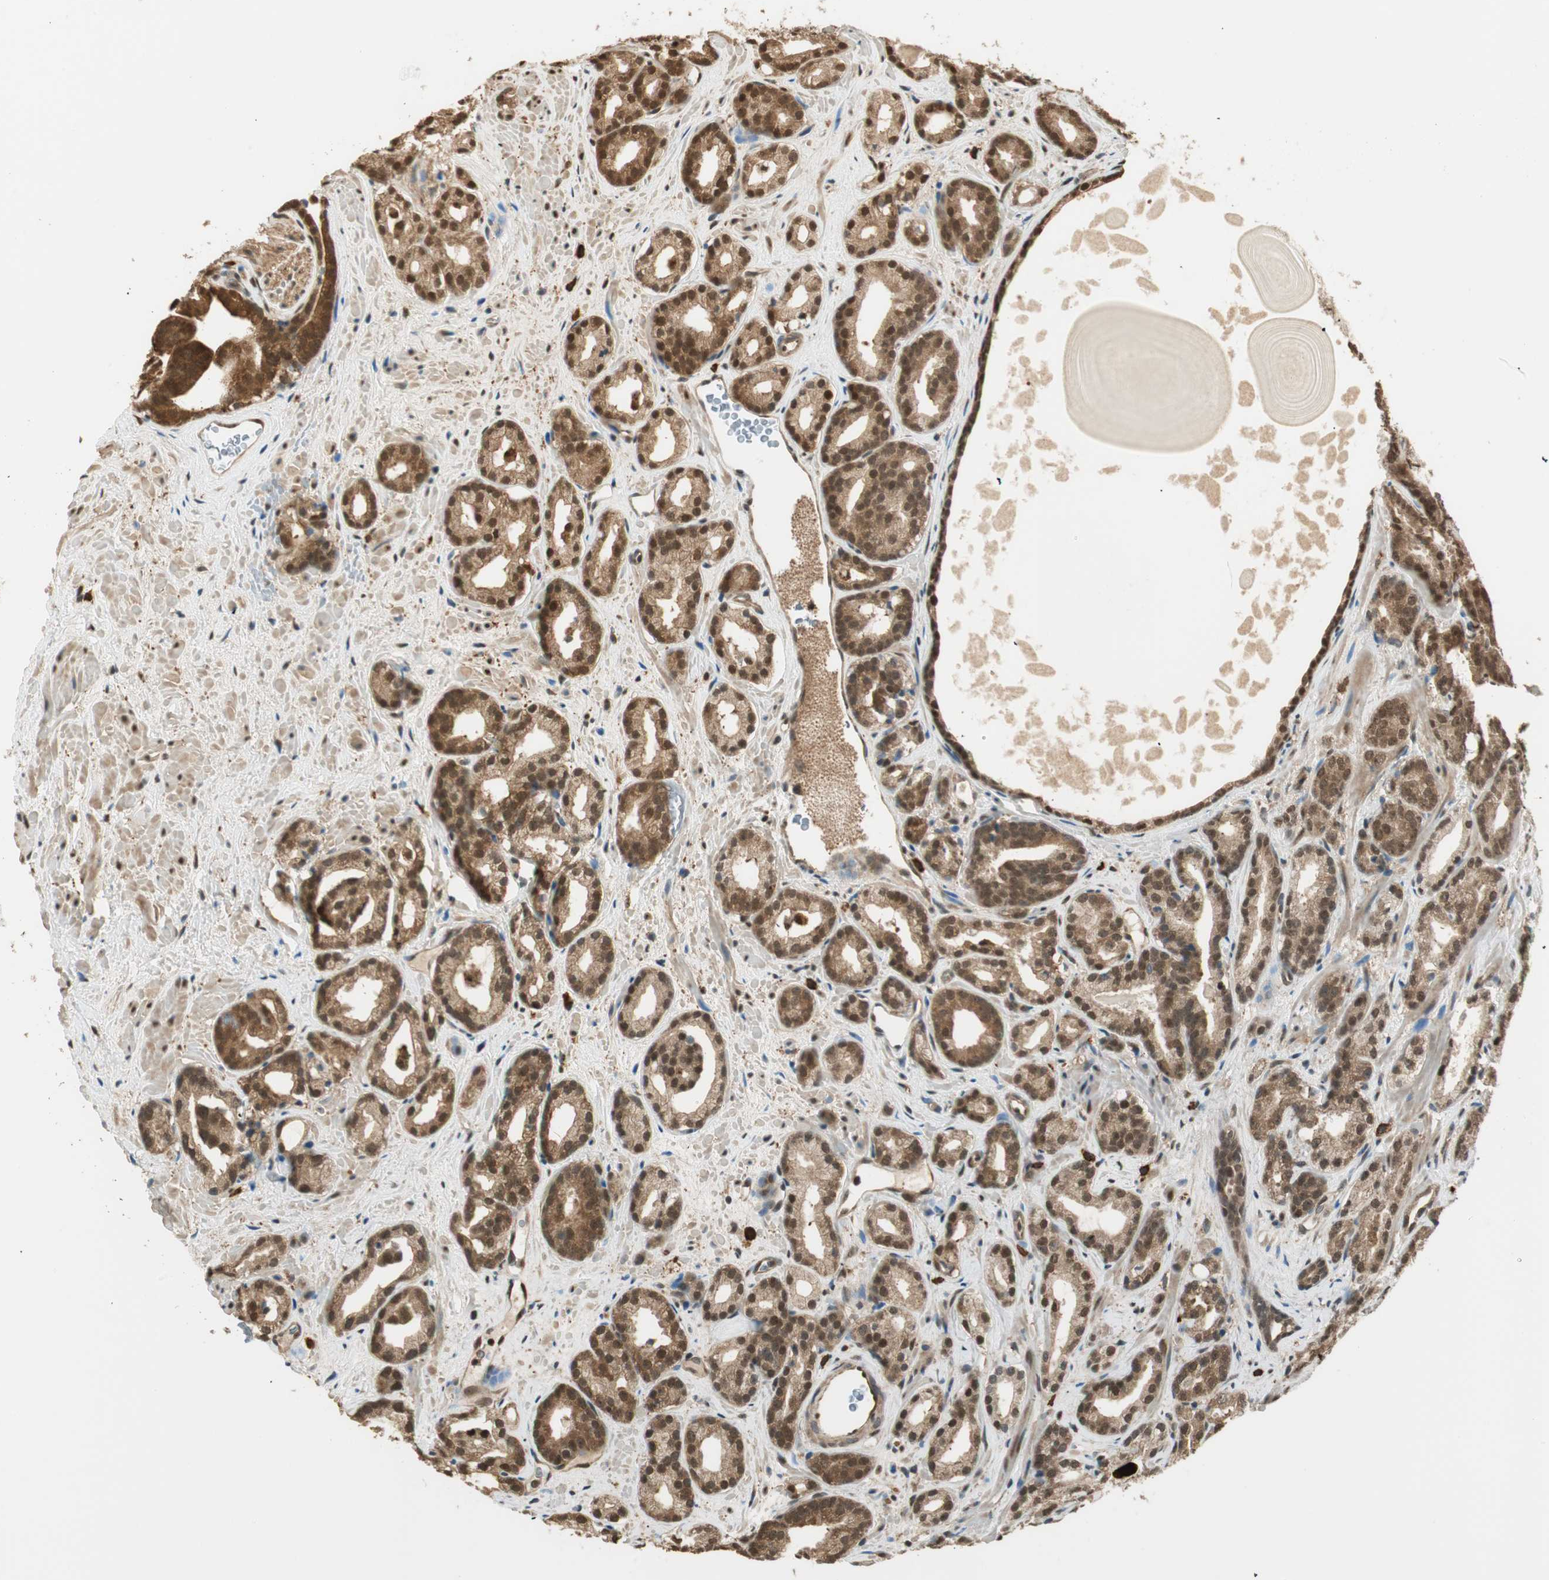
{"staining": {"intensity": "strong", "quantity": ">75%", "location": "cytoplasmic/membranous,nuclear"}, "tissue": "prostate cancer", "cell_type": "Tumor cells", "image_type": "cancer", "snomed": [{"axis": "morphology", "description": "Adenocarcinoma, Low grade"}, {"axis": "topography", "description": "Prostate"}], "caption": "Protein staining shows strong cytoplasmic/membranous and nuclear positivity in about >75% of tumor cells in prostate cancer (low-grade adenocarcinoma).", "gene": "ZNF443", "patient": {"sex": "male", "age": 63}}